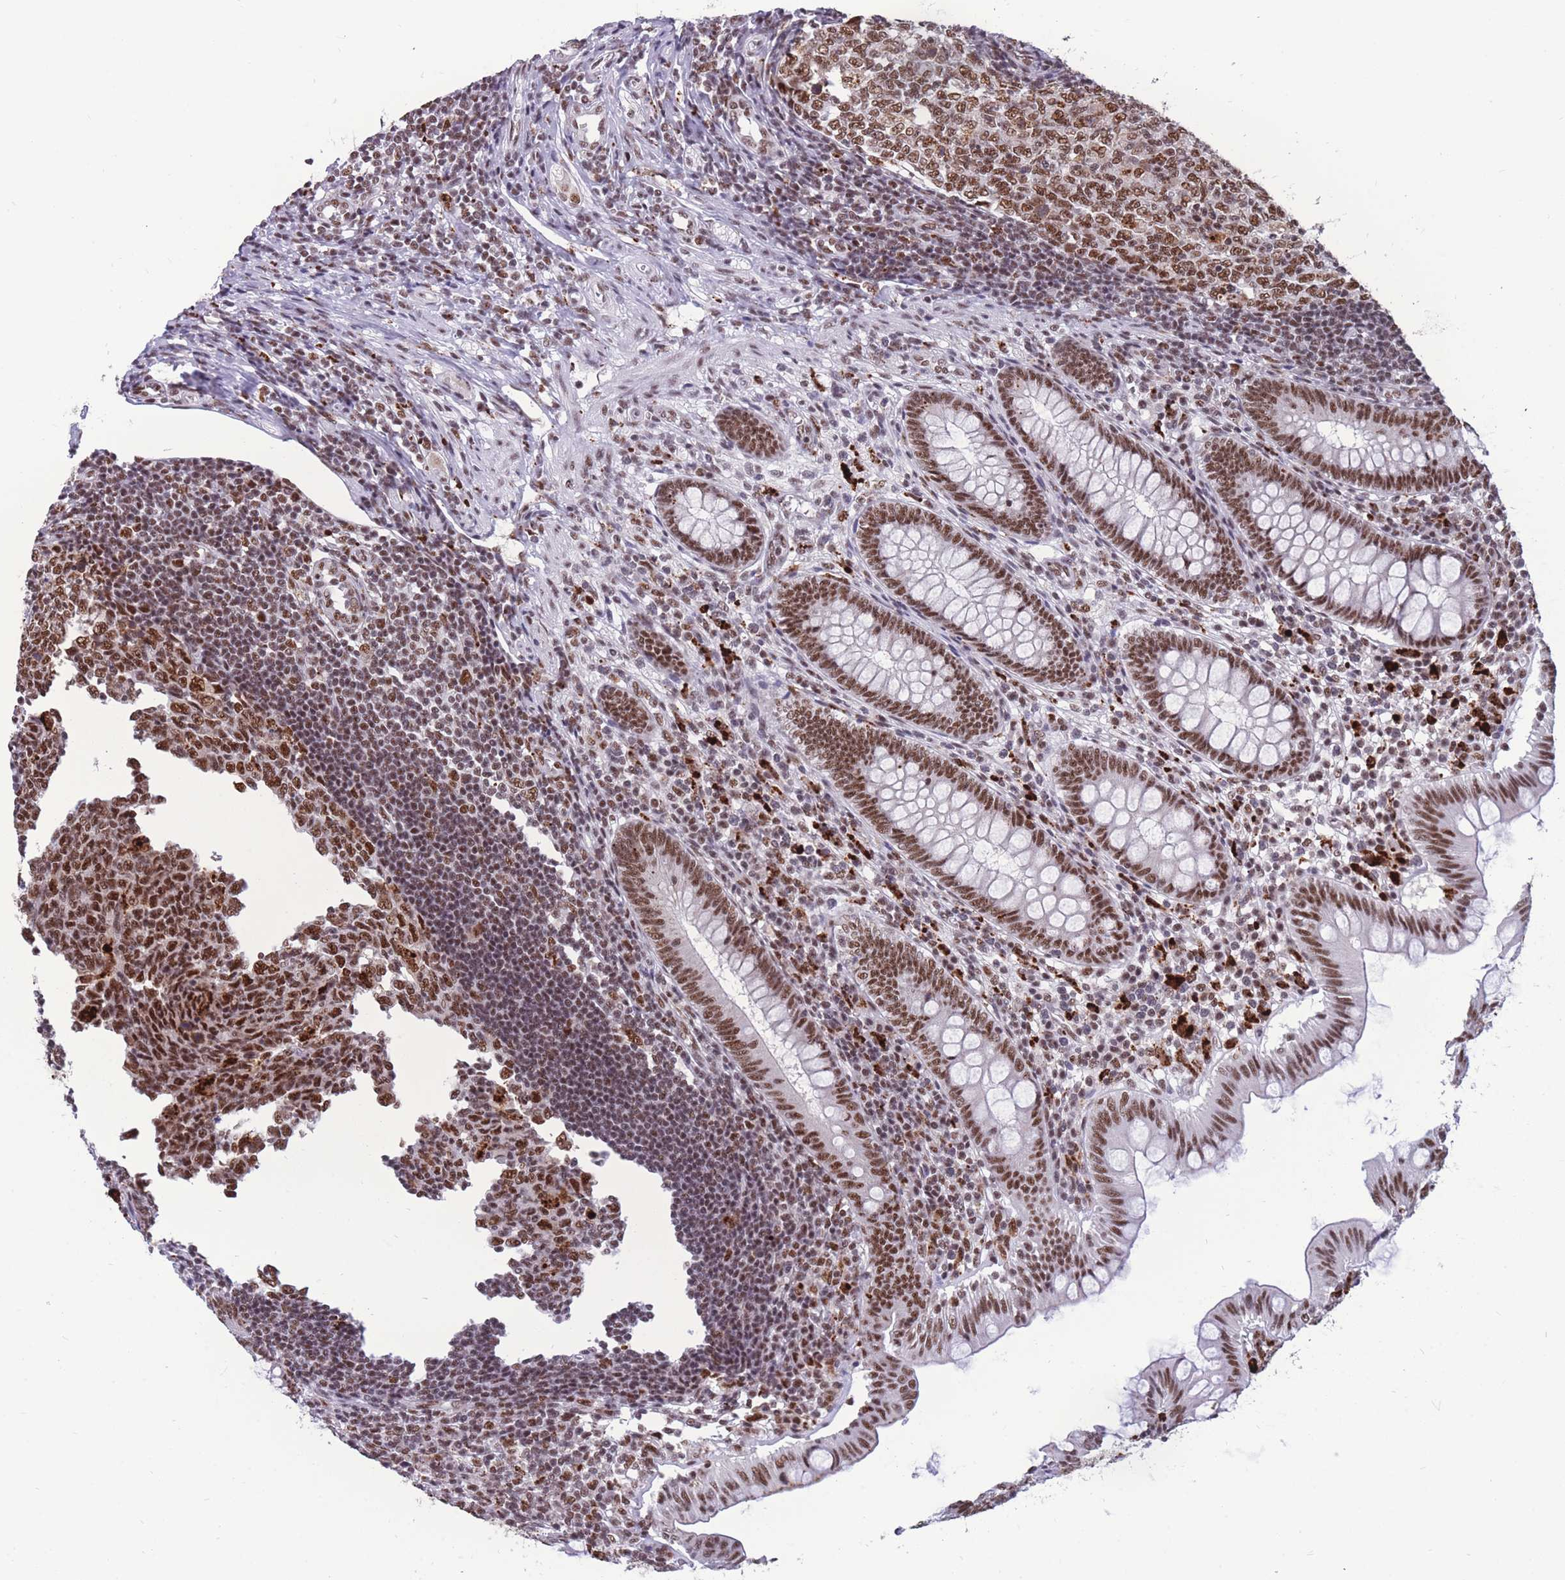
{"staining": {"intensity": "strong", "quantity": ">75%", "location": "nuclear"}, "tissue": "appendix", "cell_type": "Glandular cells", "image_type": "normal", "snomed": [{"axis": "morphology", "description": "Normal tissue, NOS"}, {"axis": "topography", "description": "Appendix"}], "caption": "Glandular cells reveal high levels of strong nuclear positivity in about >75% of cells in benign appendix. Using DAB (3,3'-diaminobenzidine) (brown) and hematoxylin (blue) stains, captured at high magnification using brightfield microscopy.", "gene": "PRPF19", "patient": {"sex": "male", "age": 14}}